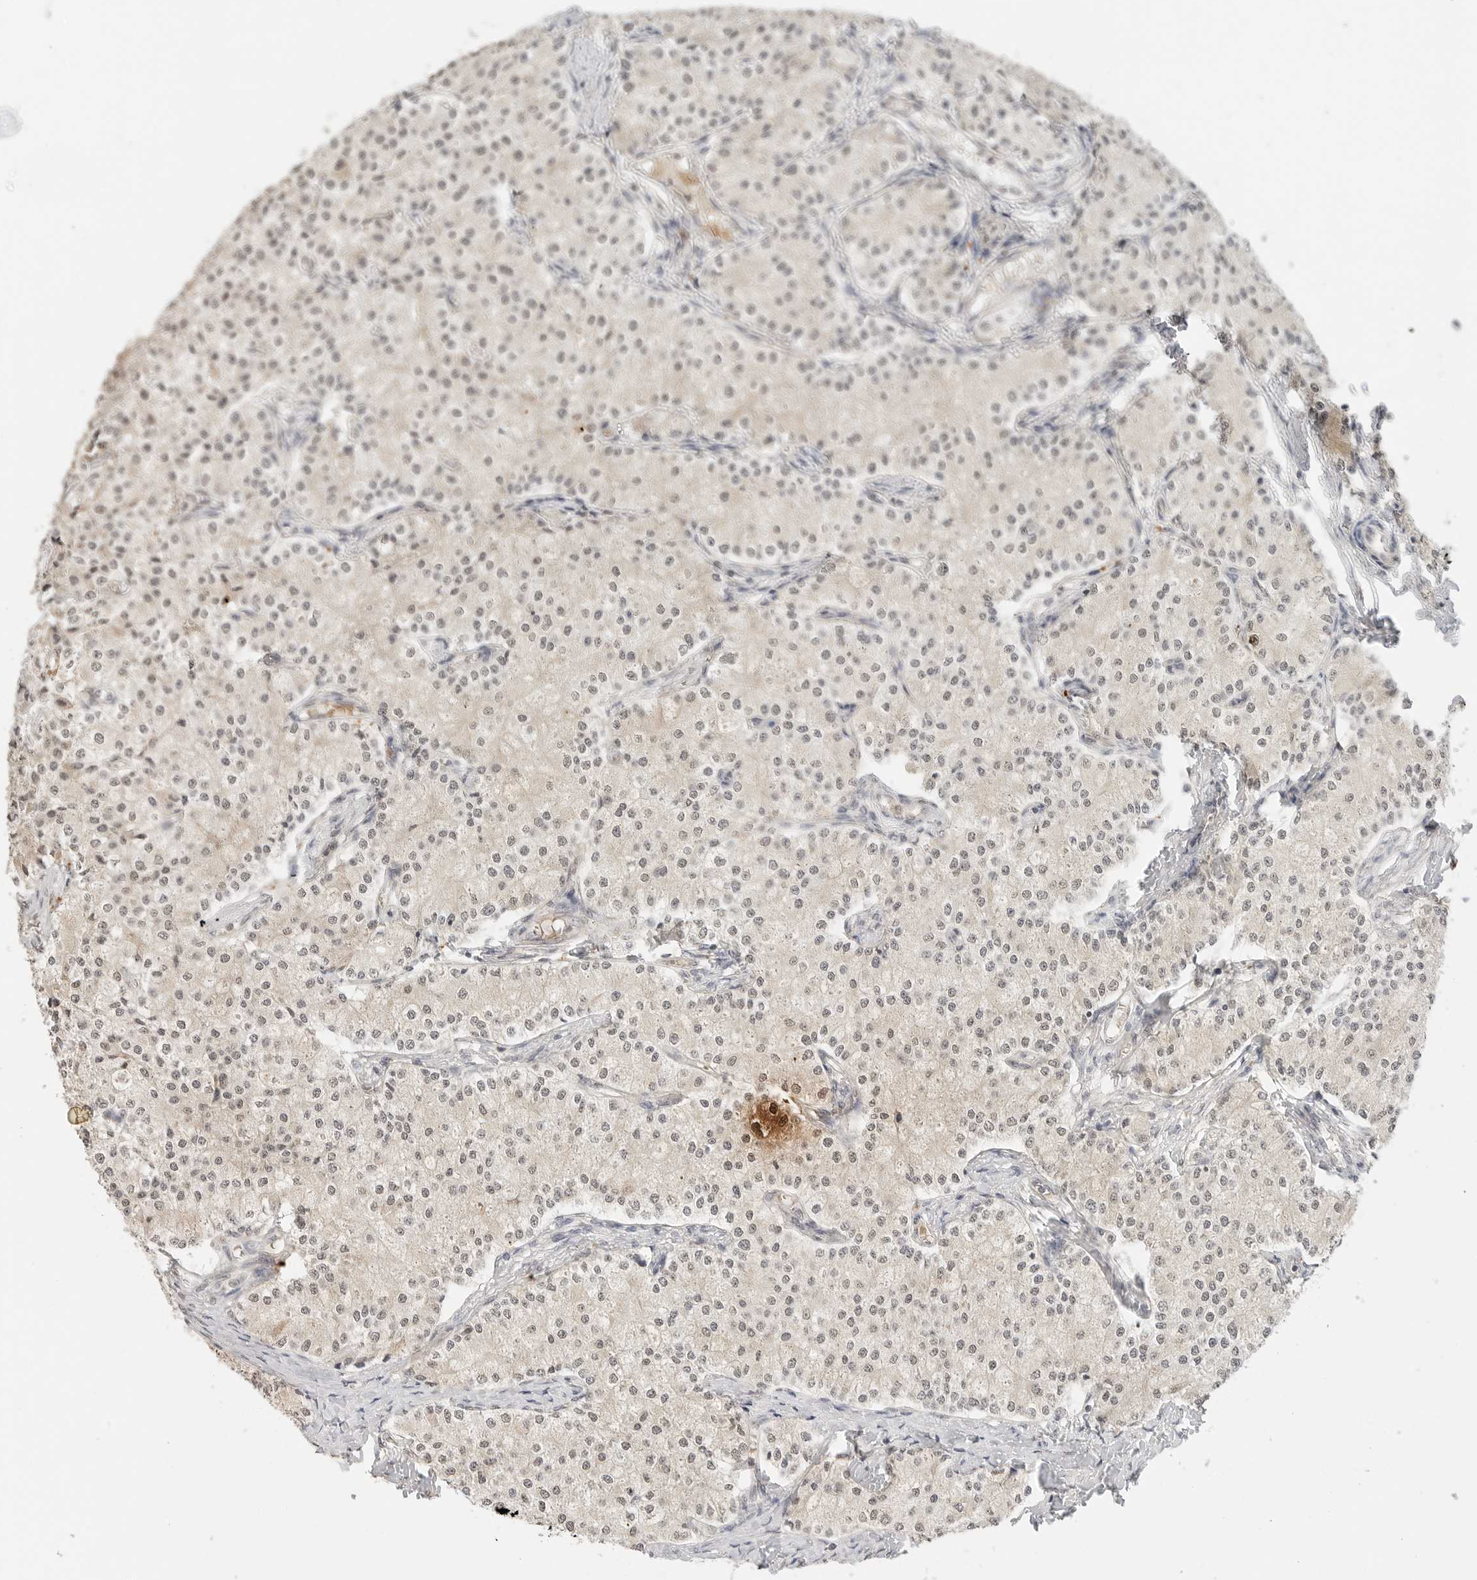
{"staining": {"intensity": "weak", "quantity": ">75%", "location": "nuclear"}, "tissue": "carcinoid", "cell_type": "Tumor cells", "image_type": "cancer", "snomed": [{"axis": "morphology", "description": "Carcinoid, malignant, NOS"}, {"axis": "topography", "description": "Colon"}], "caption": "Protein positivity by IHC exhibits weak nuclear staining in about >75% of tumor cells in carcinoid (malignant).", "gene": "GPR34", "patient": {"sex": "female", "age": 52}}